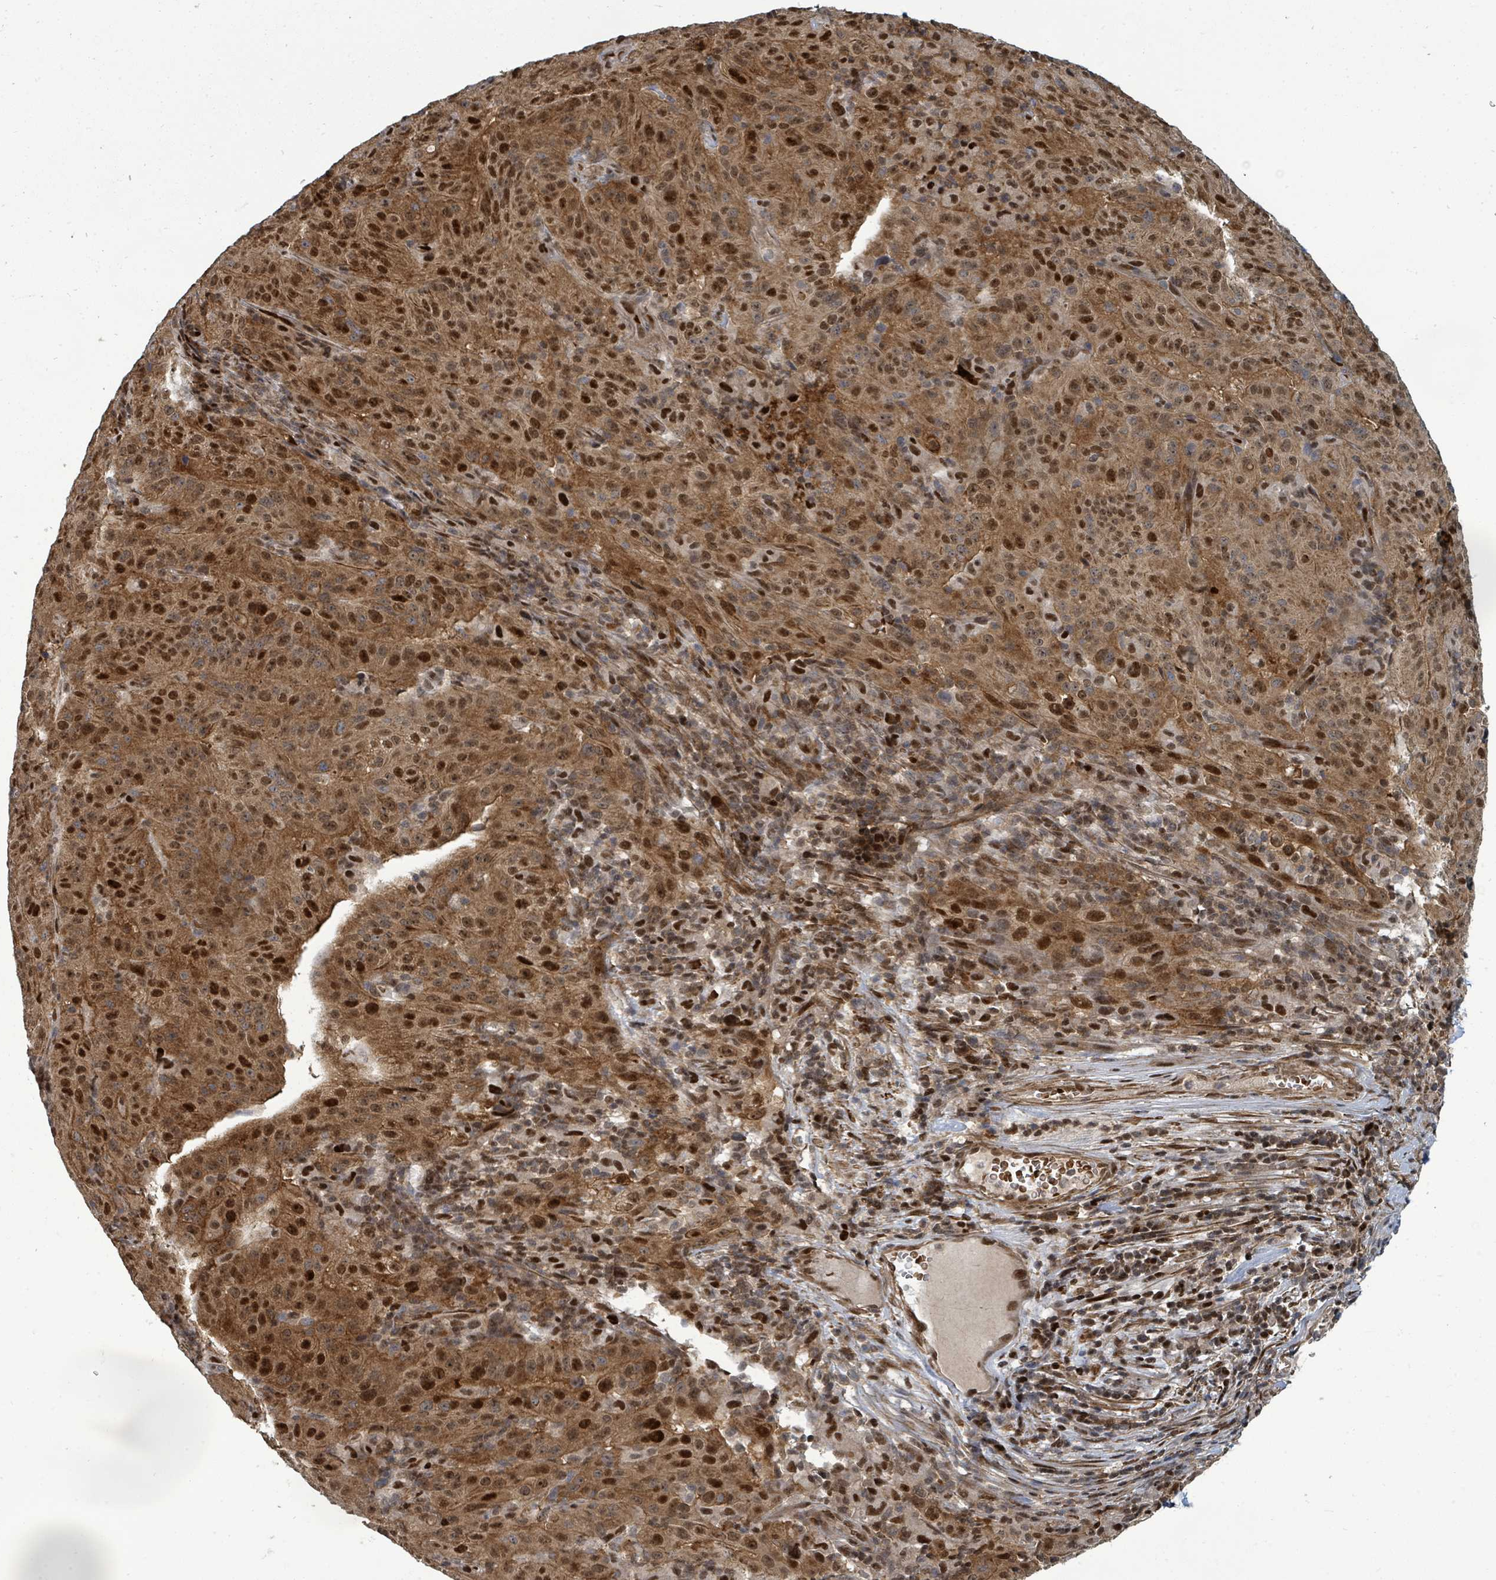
{"staining": {"intensity": "strong", "quantity": ">75%", "location": "cytoplasmic/membranous,nuclear"}, "tissue": "pancreatic cancer", "cell_type": "Tumor cells", "image_type": "cancer", "snomed": [{"axis": "morphology", "description": "Adenocarcinoma, NOS"}, {"axis": "topography", "description": "Pancreas"}], "caption": "Adenocarcinoma (pancreatic) tissue displays strong cytoplasmic/membranous and nuclear expression in approximately >75% of tumor cells", "gene": "TRDMT1", "patient": {"sex": "male", "age": 63}}